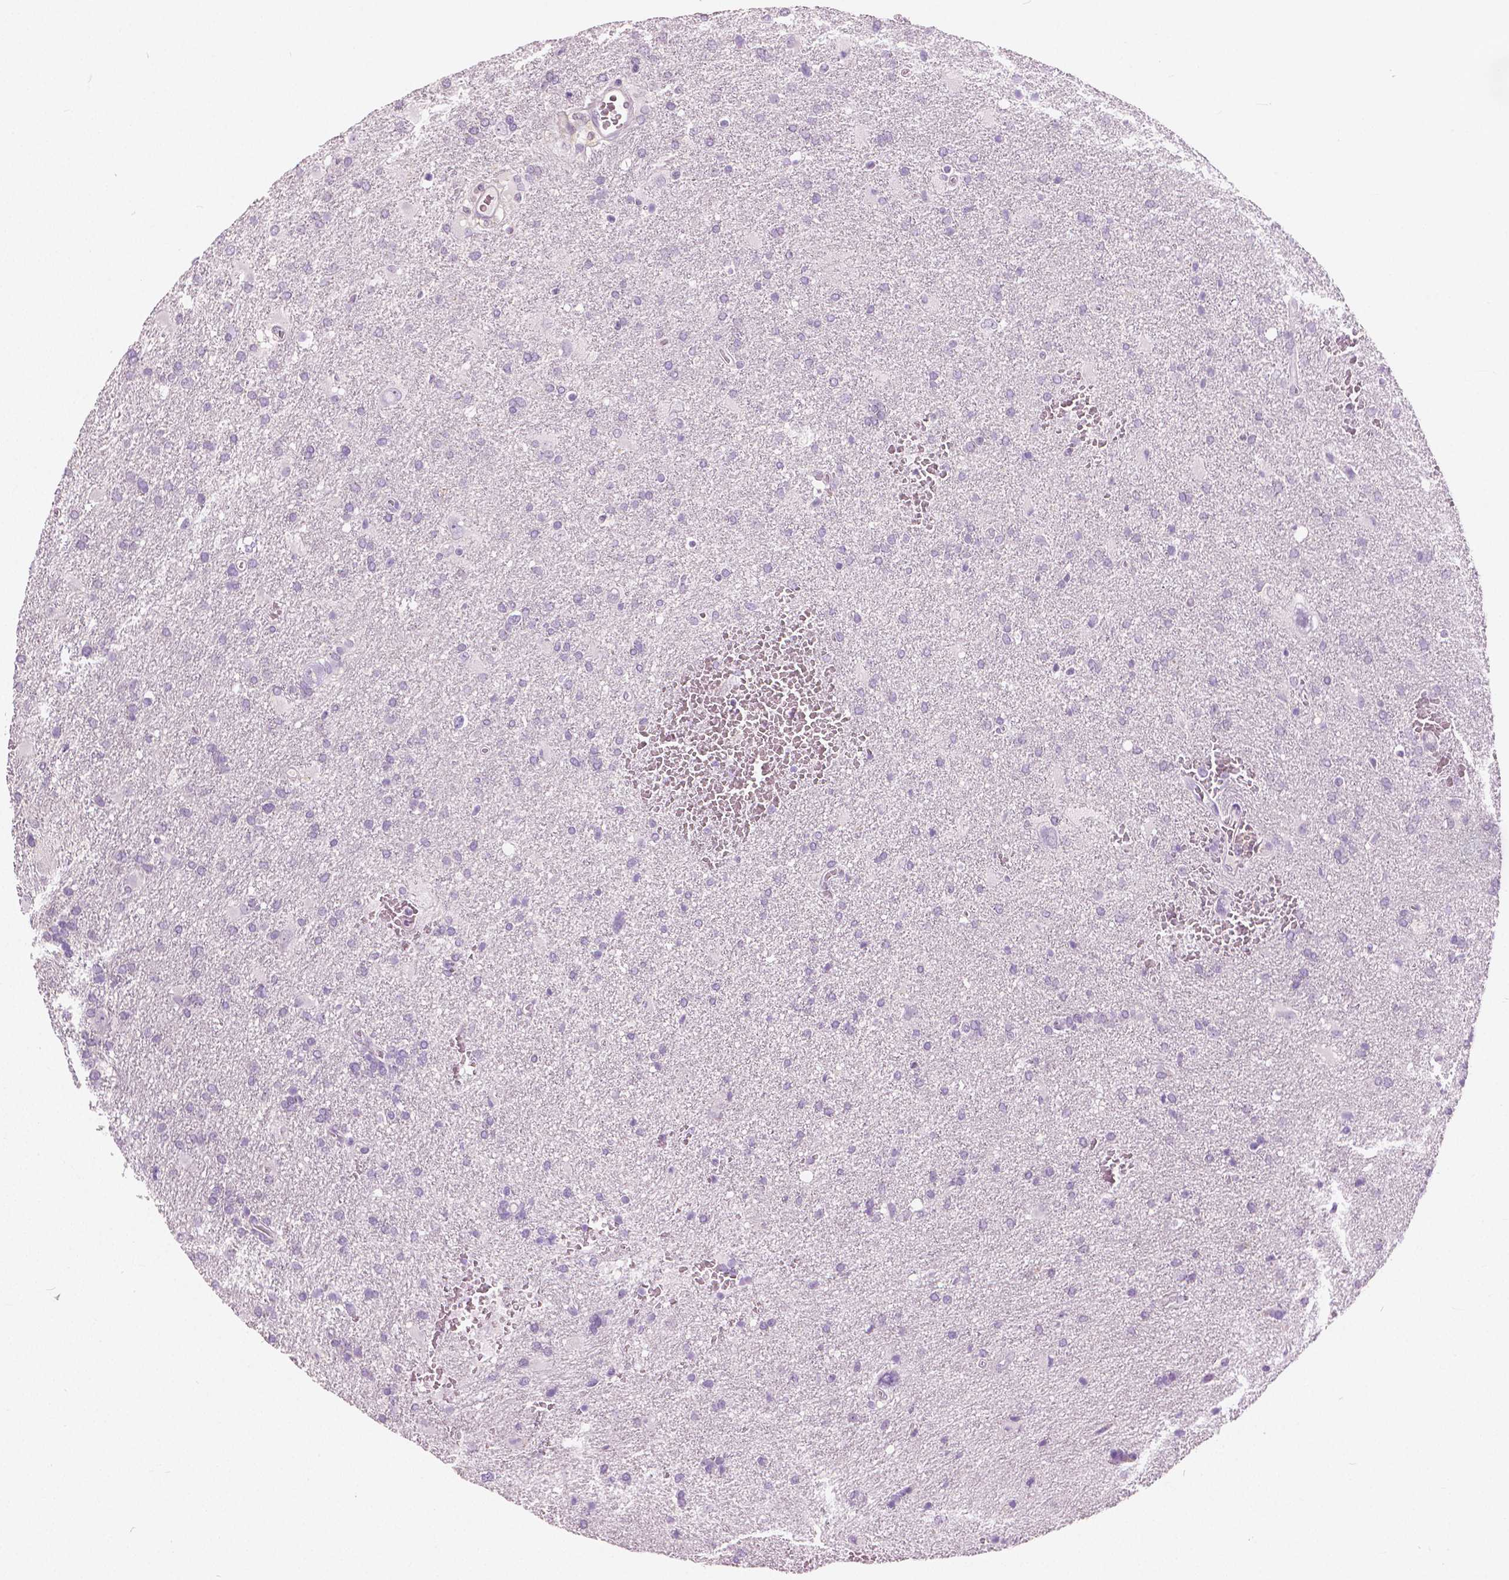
{"staining": {"intensity": "negative", "quantity": "none", "location": "none"}, "tissue": "glioma", "cell_type": "Tumor cells", "image_type": "cancer", "snomed": [{"axis": "morphology", "description": "Glioma, malignant, Low grade"}, {"axis": "topography", "description": "Brain"}], "caption": "Human glioma stained for a protein using immunohistochemistry (IHC) reveals no expression in tumor cells.", "gene": "GALM", "patient": {"sex": "male", "age": 66}}